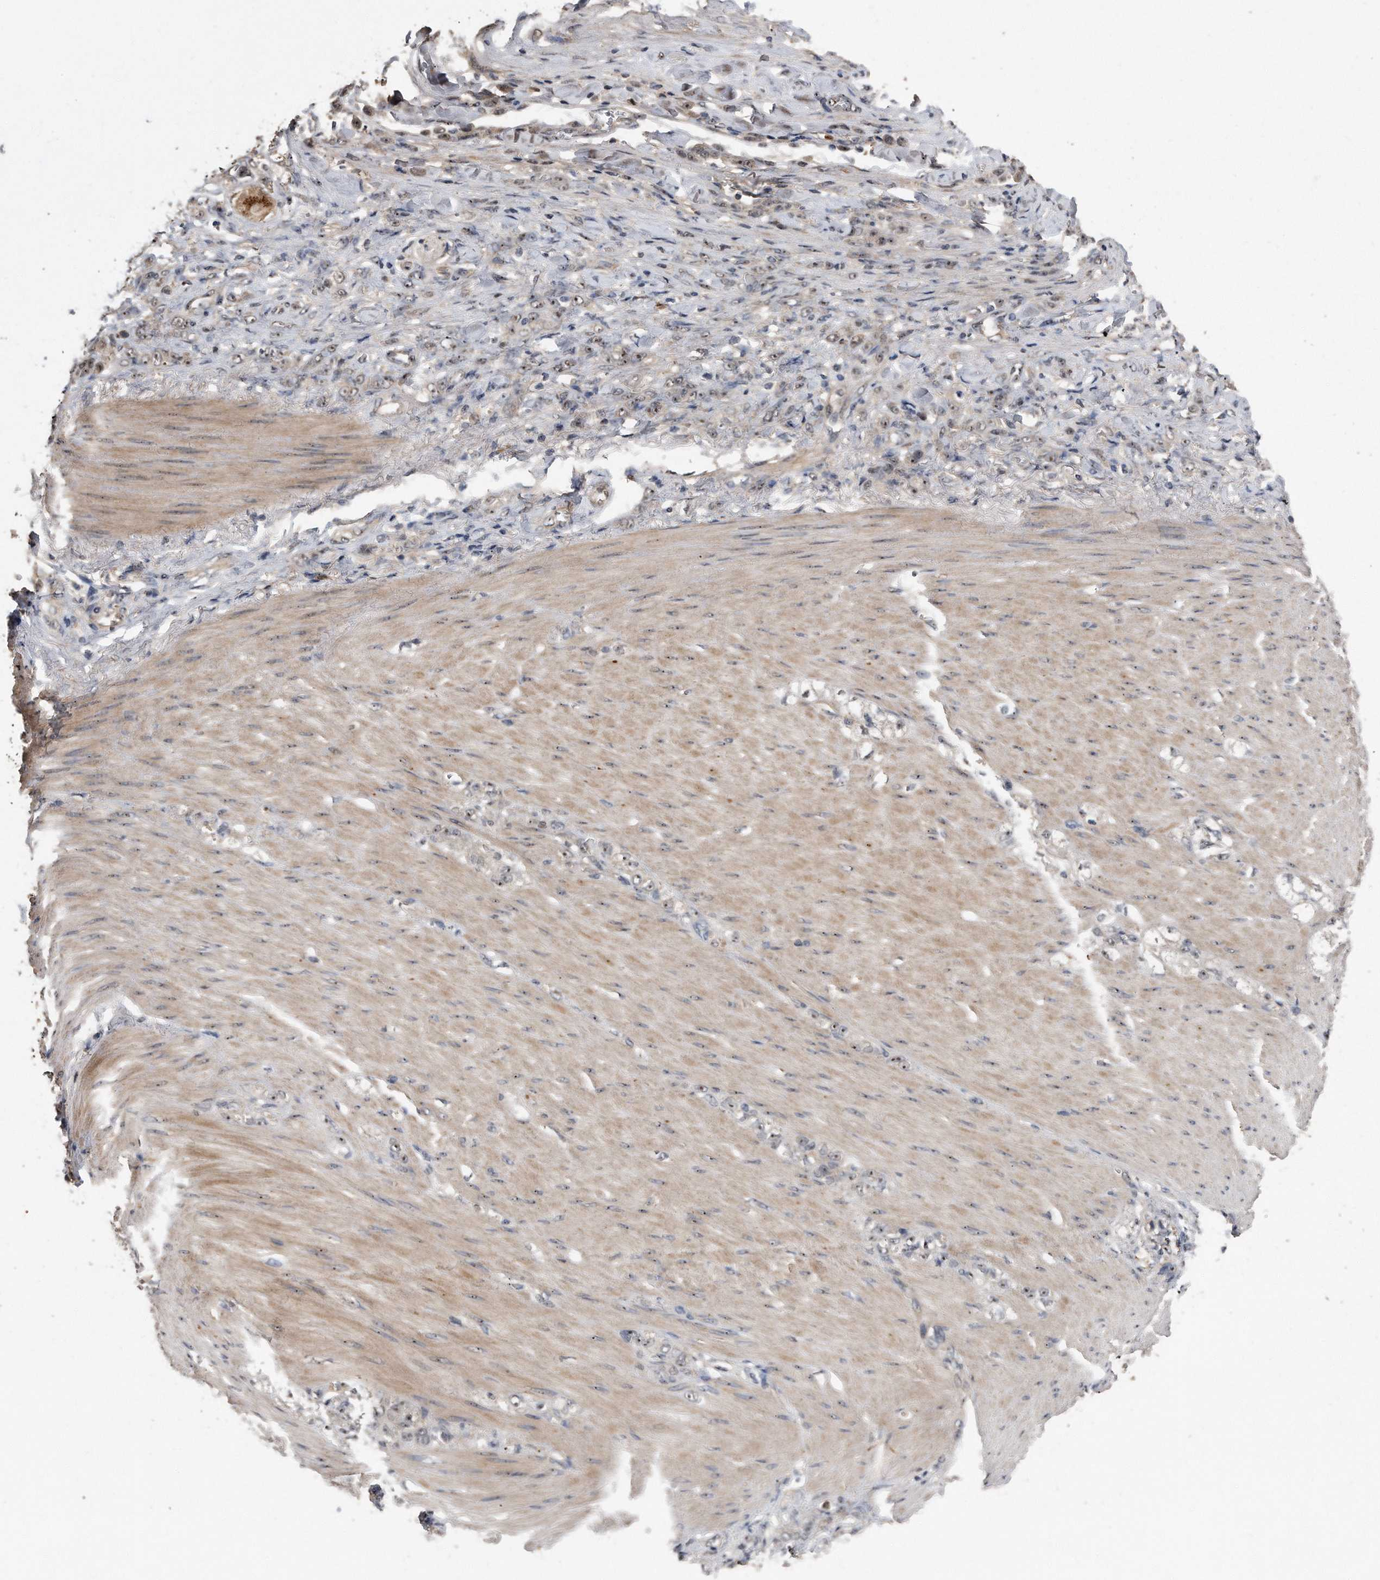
{"staining": {"intensity": "weak", "quantity": "25%-75%", "location": "nuclear"}, "tissue": "stomach cancer", "cell_type": "Tumor cells", "image_type": "cancer", "snomed": [{"axis": "morphology", "description": "Normal tissue, NOS"}, {"axis": "morphology", "description": "Adenocarcinoma, NOS"}, {"axis": "topography", "description": "Stomach"}], "caption": "Stomach cancer stained for a protein exhibits weak nuclear positivity in tumor cells.", "gene": "PELO", "patient": {"sex": "male", "age": 82}}